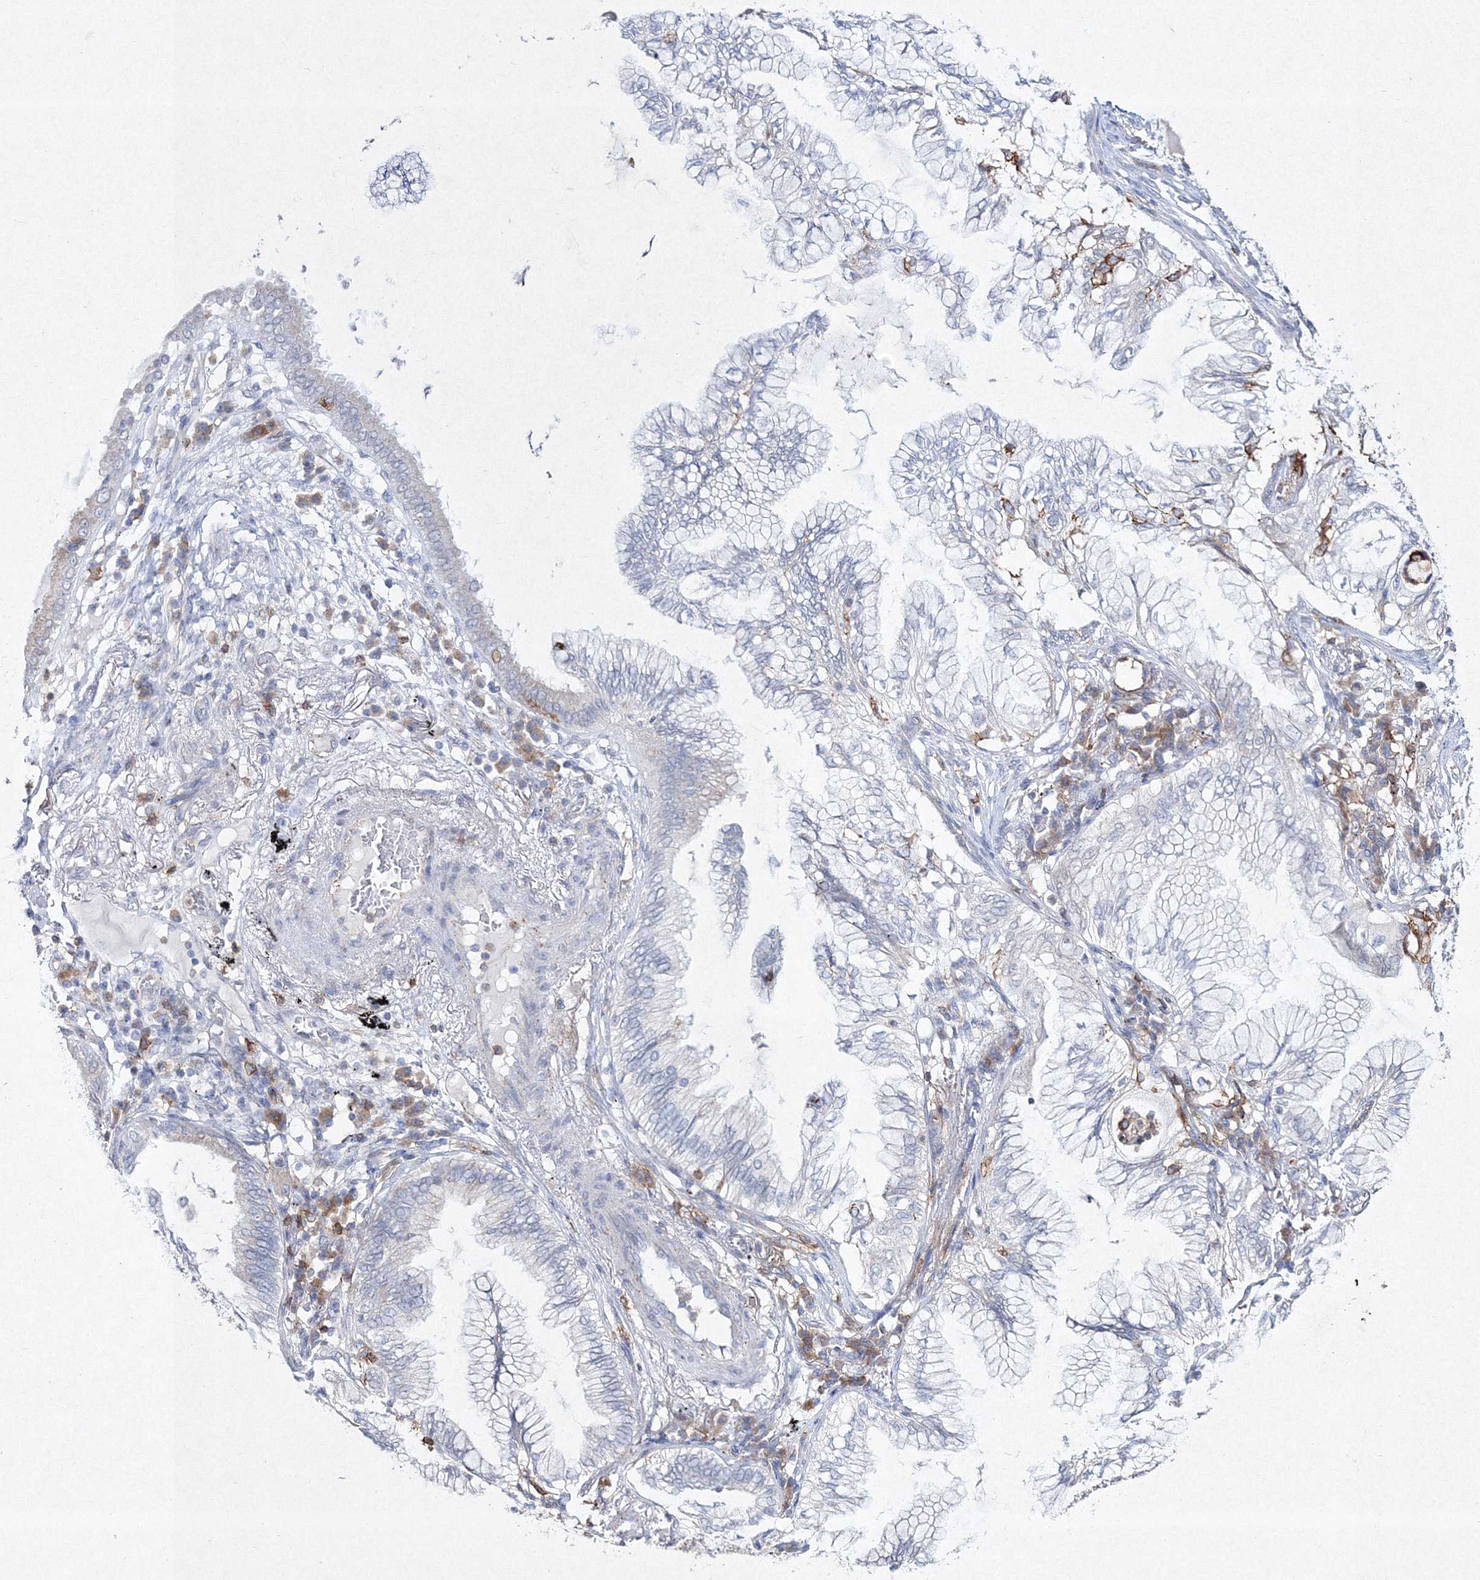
{"staining": {"intensity": "negative", "quantity": "none", "location": "none"}, "tissue": "lung cancer", "cell_type": "Tumor cells", "image_type": "cancer", "snomed": [{"axis": "morphology", "description": "Normal tissue, NOS"}, {"axis": "morphology", "description": "Adenocarcinoma, NOS"}, {"axis": "topography", "description": "Bronchus"}, {"axis": "topography", "description": "Lung"}], "caption": "Lung cancer (adenocarcinoma) stained for a protein using immunohistochemistry (IHC) reveals no staining tumor cells.", "gene": "HCST", "patient": {"sex": "female", "age": 70}}